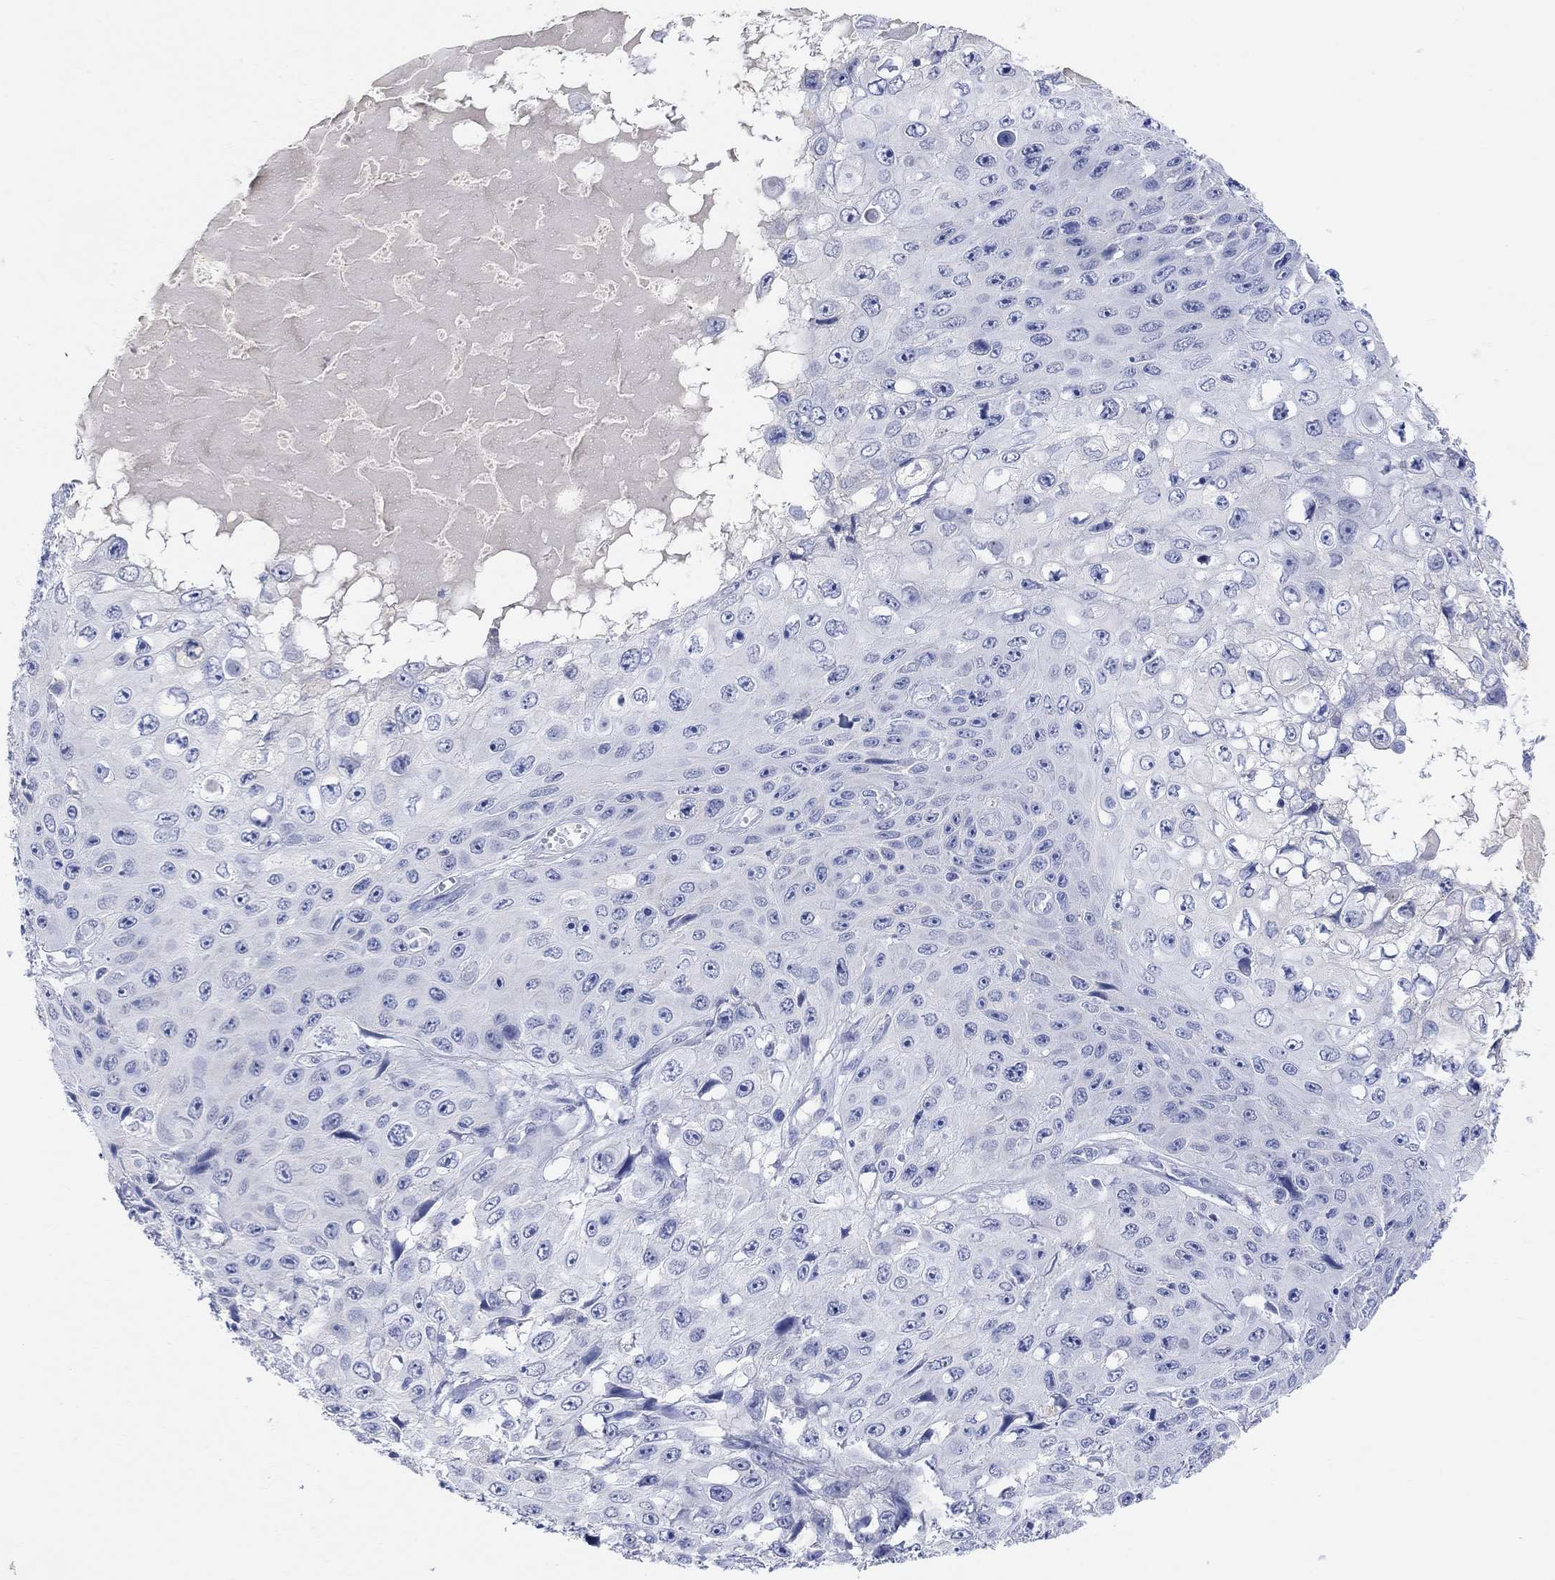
{"staining": {"intensity": "negative", "quantity": "none", "location": "none"}, "tissue": "skin cancer", "cell_type": "Tumor cells", "image_type": "cancer", "snomed": [{"axis": "morphology", "description": "Squamous cell carcinoma, NOS"}, {"axis": "topography", "description": "Skin"}], "caption": "DAB immunohistochemical staining of human skin squamous cell carcinoma demonstrates no significant expression in tumor cells.", "gene": "TYR", "patient": {"sex": "male", "age": 82}}